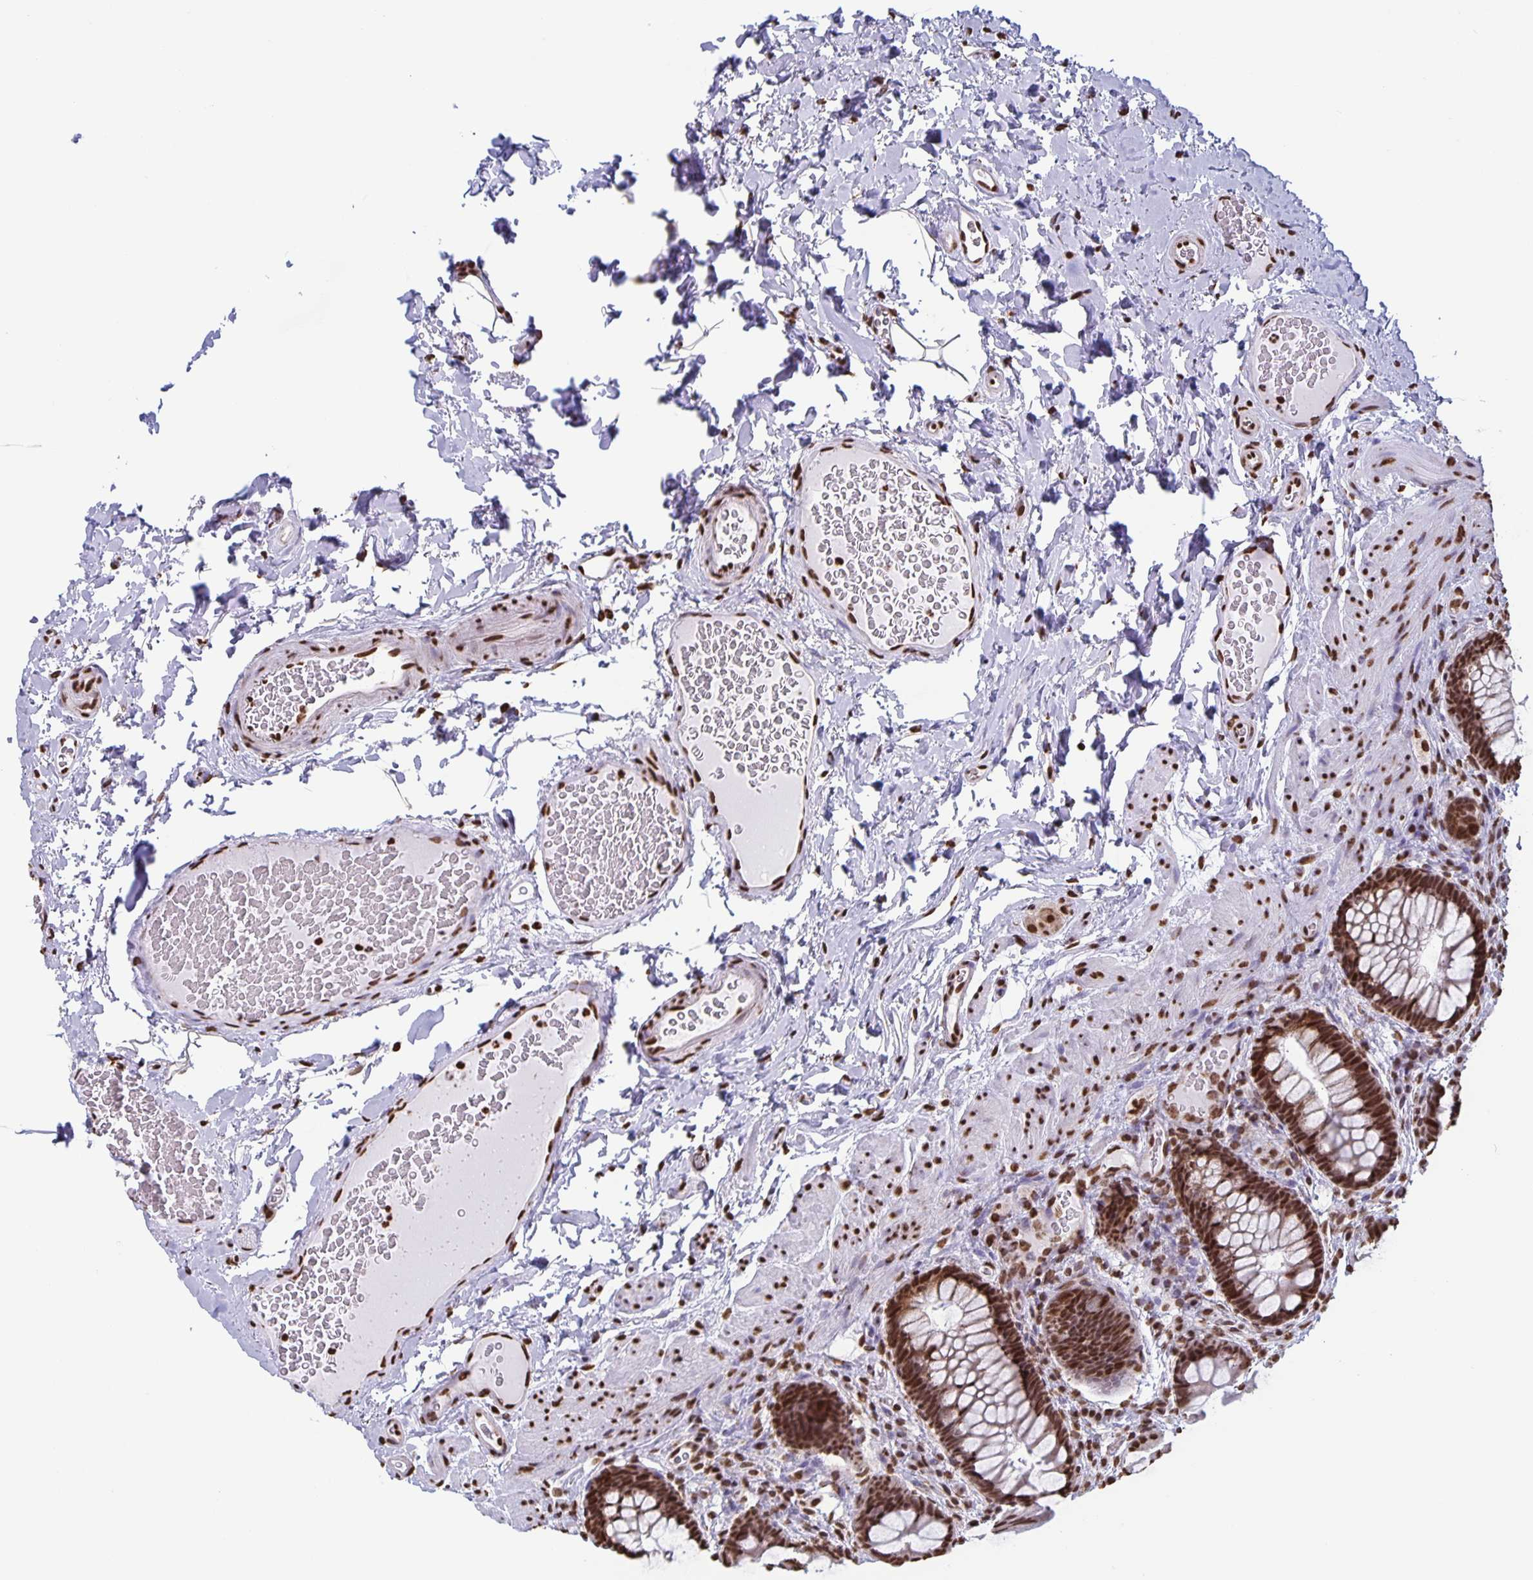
{"staining": {"intensity": "strong", "quantity": ">75%", "location": "nuclear"}, "tissue": "rectum", "cell_type": "Glandular cells", "image_type": "normal", "snomed": [{"axis": "morphology", "description": "Normal tissue, NOS"}, {"axis": "topography", "description": "Rectum"}], "caption": "Strong nuclear staining is appreciated in about >75% of glandular cells in normal rectum. Nuclei are stained in blue.", "gene": "DUT", "patient": {"sex": "female", "age": 69}}